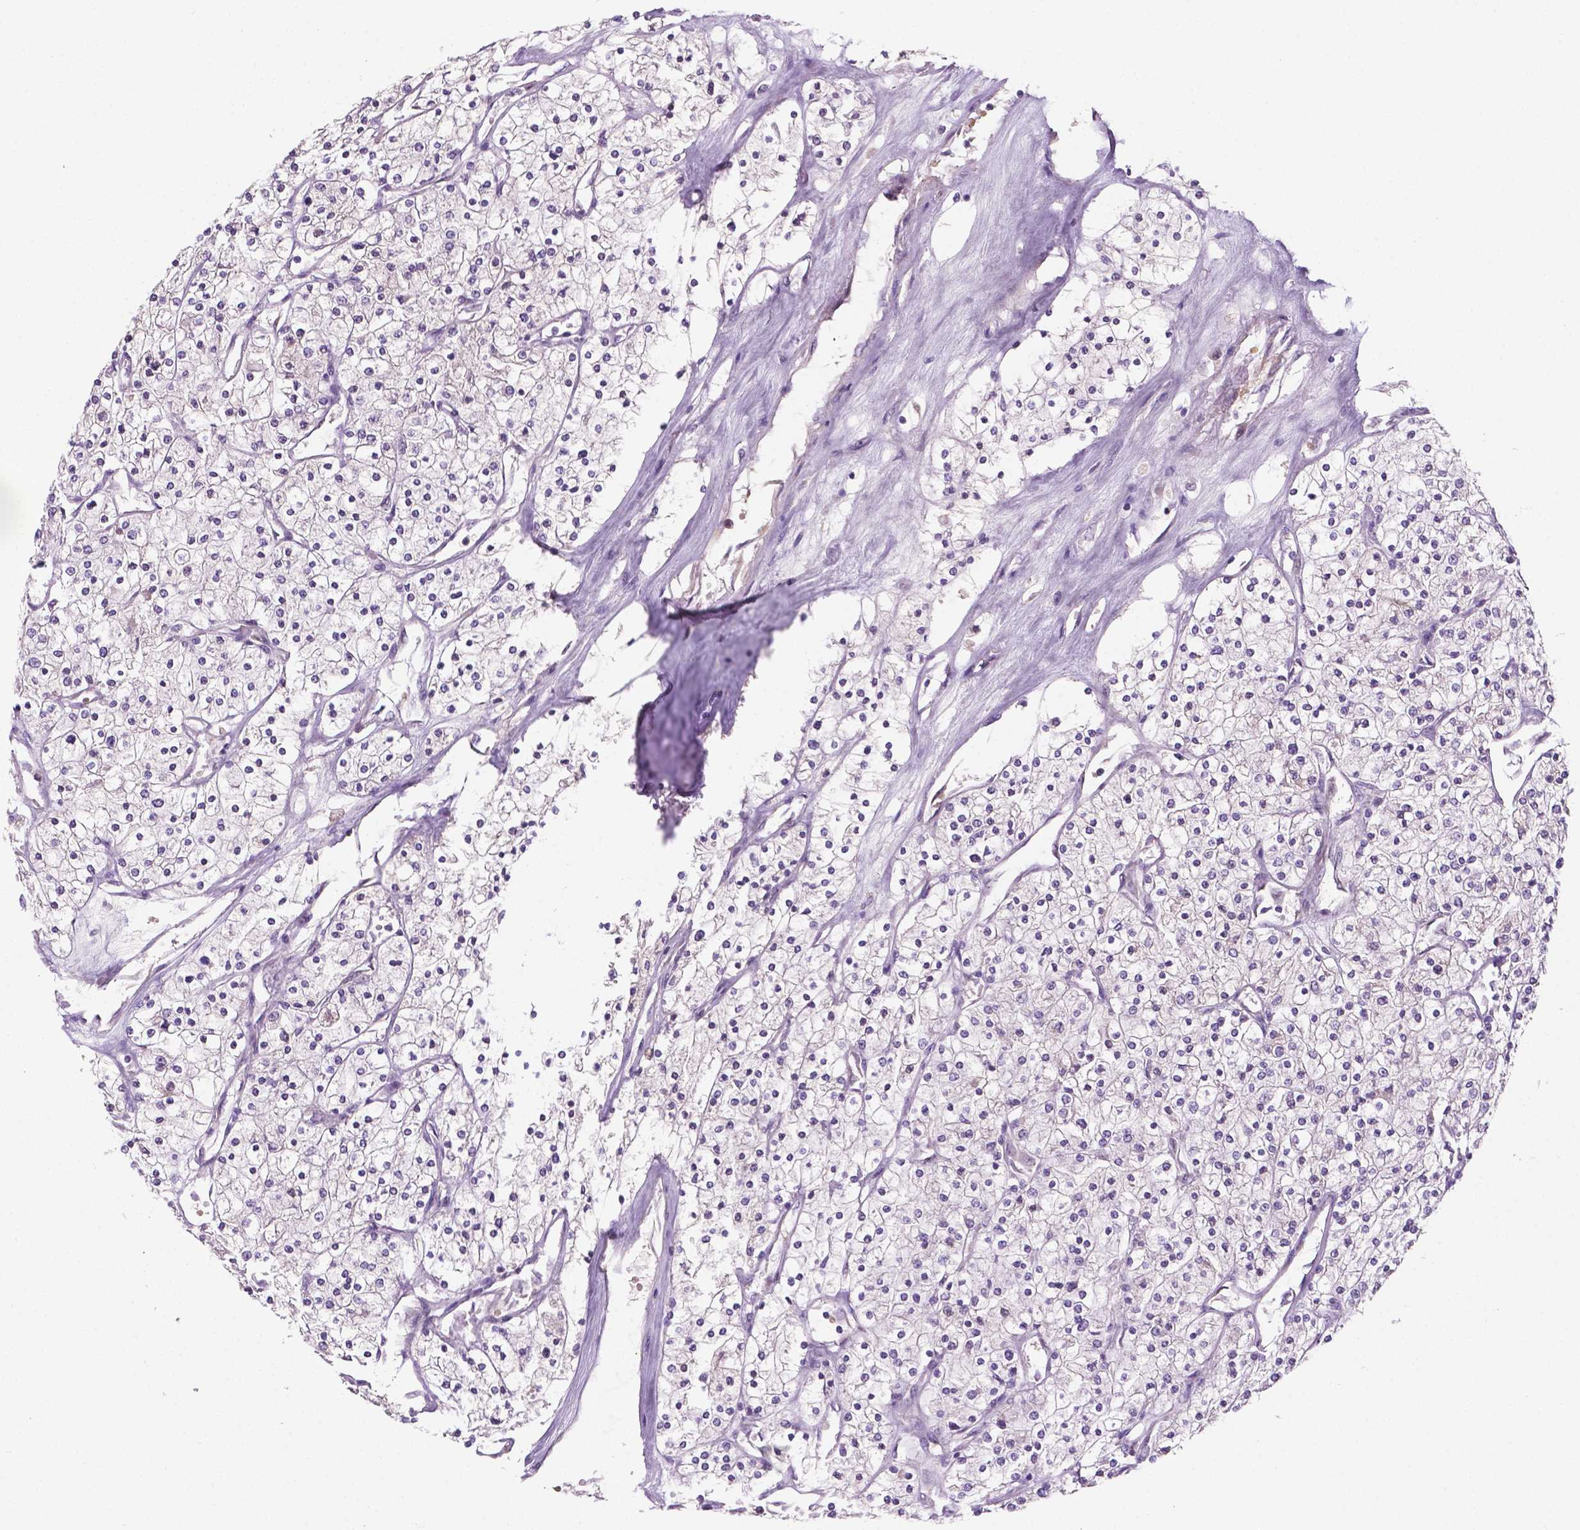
{"staining": {"intensity": "negative", "quantity": "none", "location": "none"}, "tissue": "renal cancer", "cell_type": "Tumor cells", "image_type": "cancer", "snomed": [{"axis": "morphology", "description": "Adenocarcinoma, NOS"}, {"axis": "topography", "description": "Kidney"}], "caption": "Immunohistochemistry photomicrograph of neoplastic tissue: renal adenocarcinoma stained with DAB reveals no significant protein positivity in tumor cells.", "gene": "FBLN1", "patient": {"sex": "male", "age": 80}}